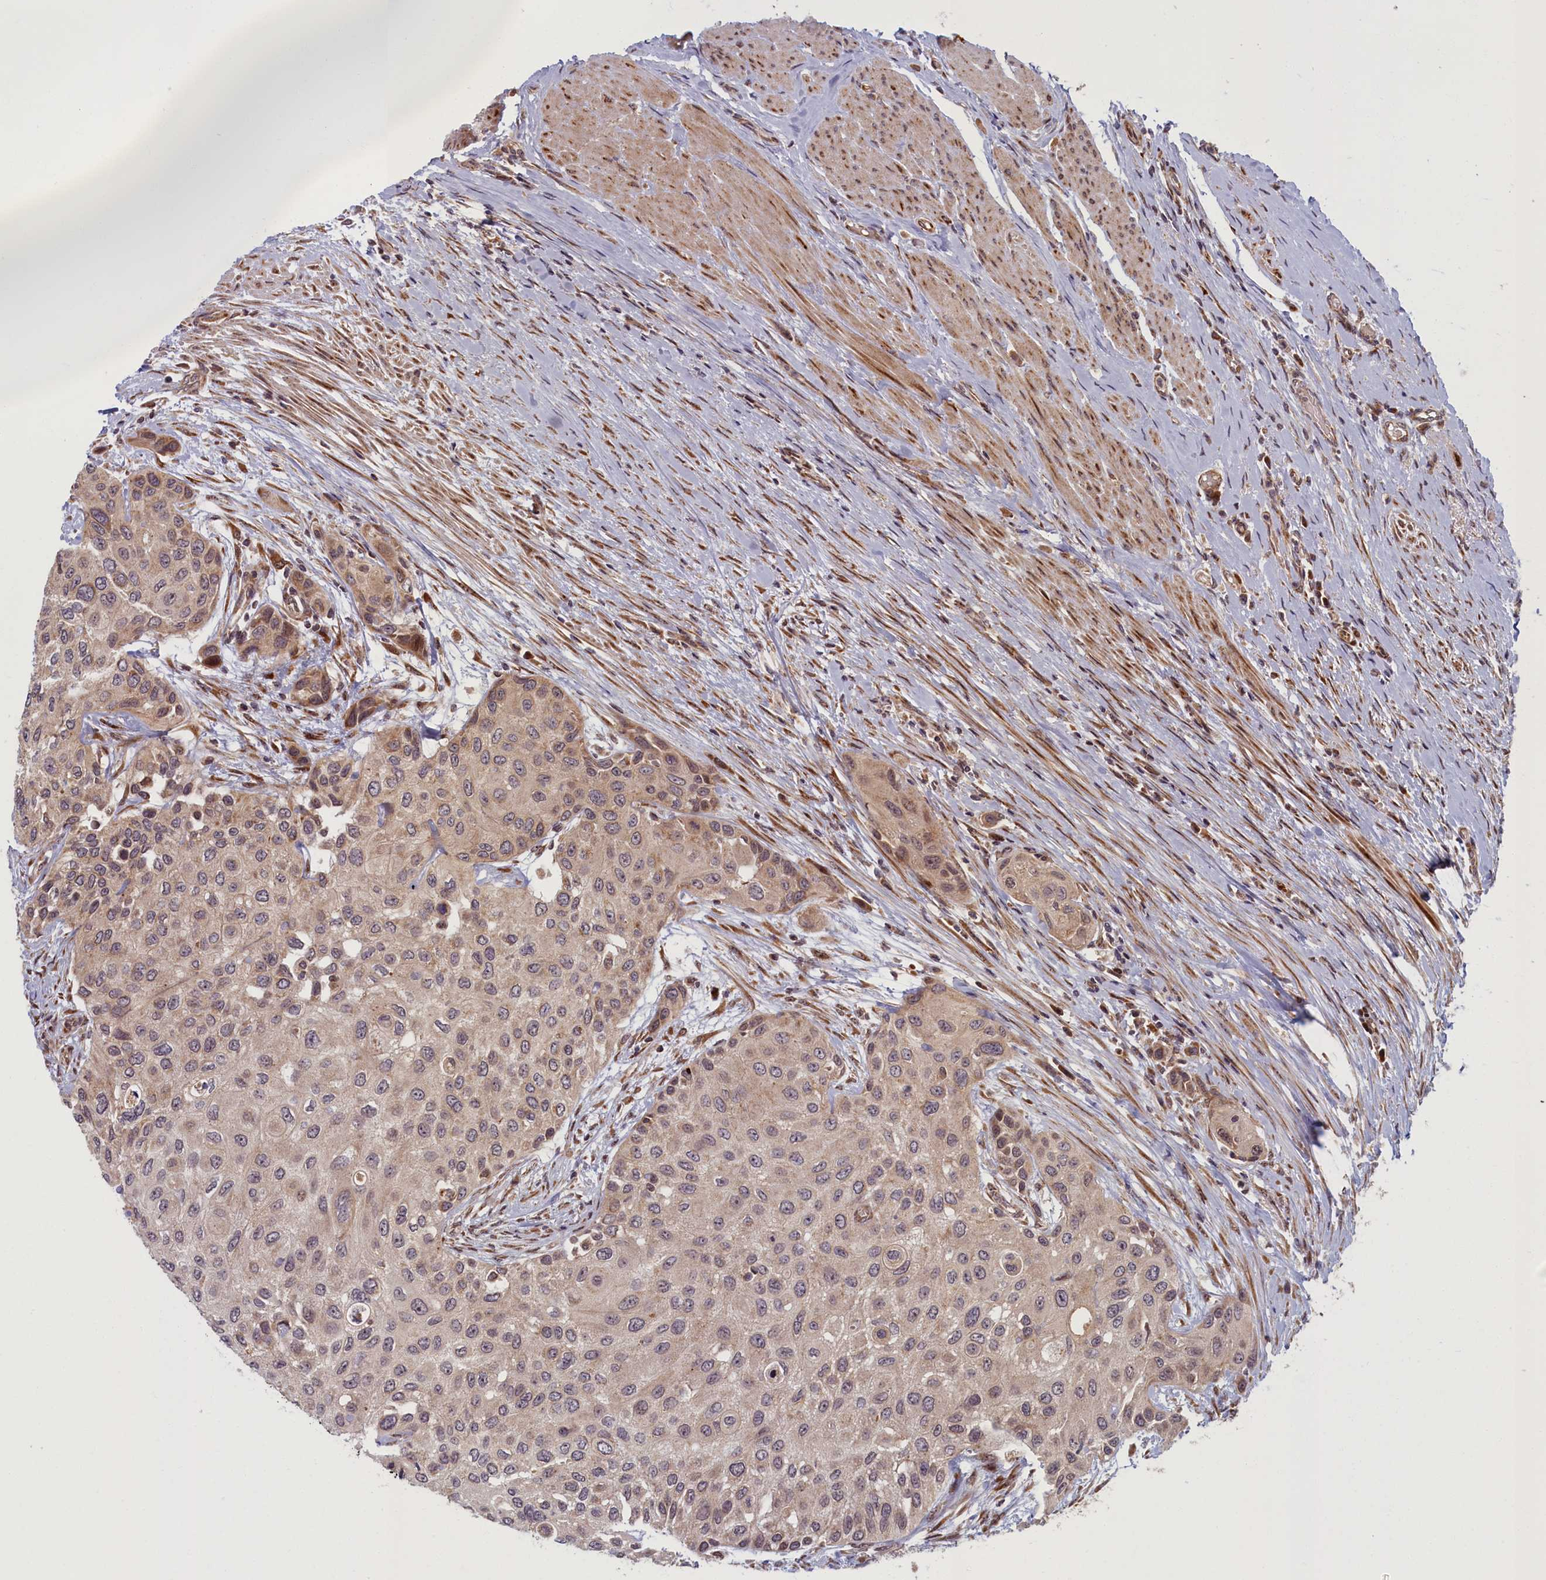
{"staining": {"intensity": "weak", "quantity": ">75%", "location": "cytoplasmic/membranous"}, "tissue": "urothelial cancer", "cell_type": "Tumor cells", "image_type": "cancer", "snomed": [{"axis": "morphology", "description": "Normal tissue, NOS"}, {"axis": "morphology", "description": "Urothelial carcinoma, High grade"}, {"axis": "topography", "description": "Vascular tissue"}, {"axis": "topography", "description": "Urinary bladder"}], "caption": "Immunohistochemistry (IHC) staining of high-grade urothelial carcinoma, which reveals low levels of weak cytoplasmic/membranous expression in approximately >75% of tumor cells indicating weak cytoplasmic/membranous protein expression. The staining was performed using DAB (brown) for protein detection and nuclei were counterstained in hematoxylin (blue).", "gene": "PLA2G10", "patient": {"sex": "female", "age": 56}}